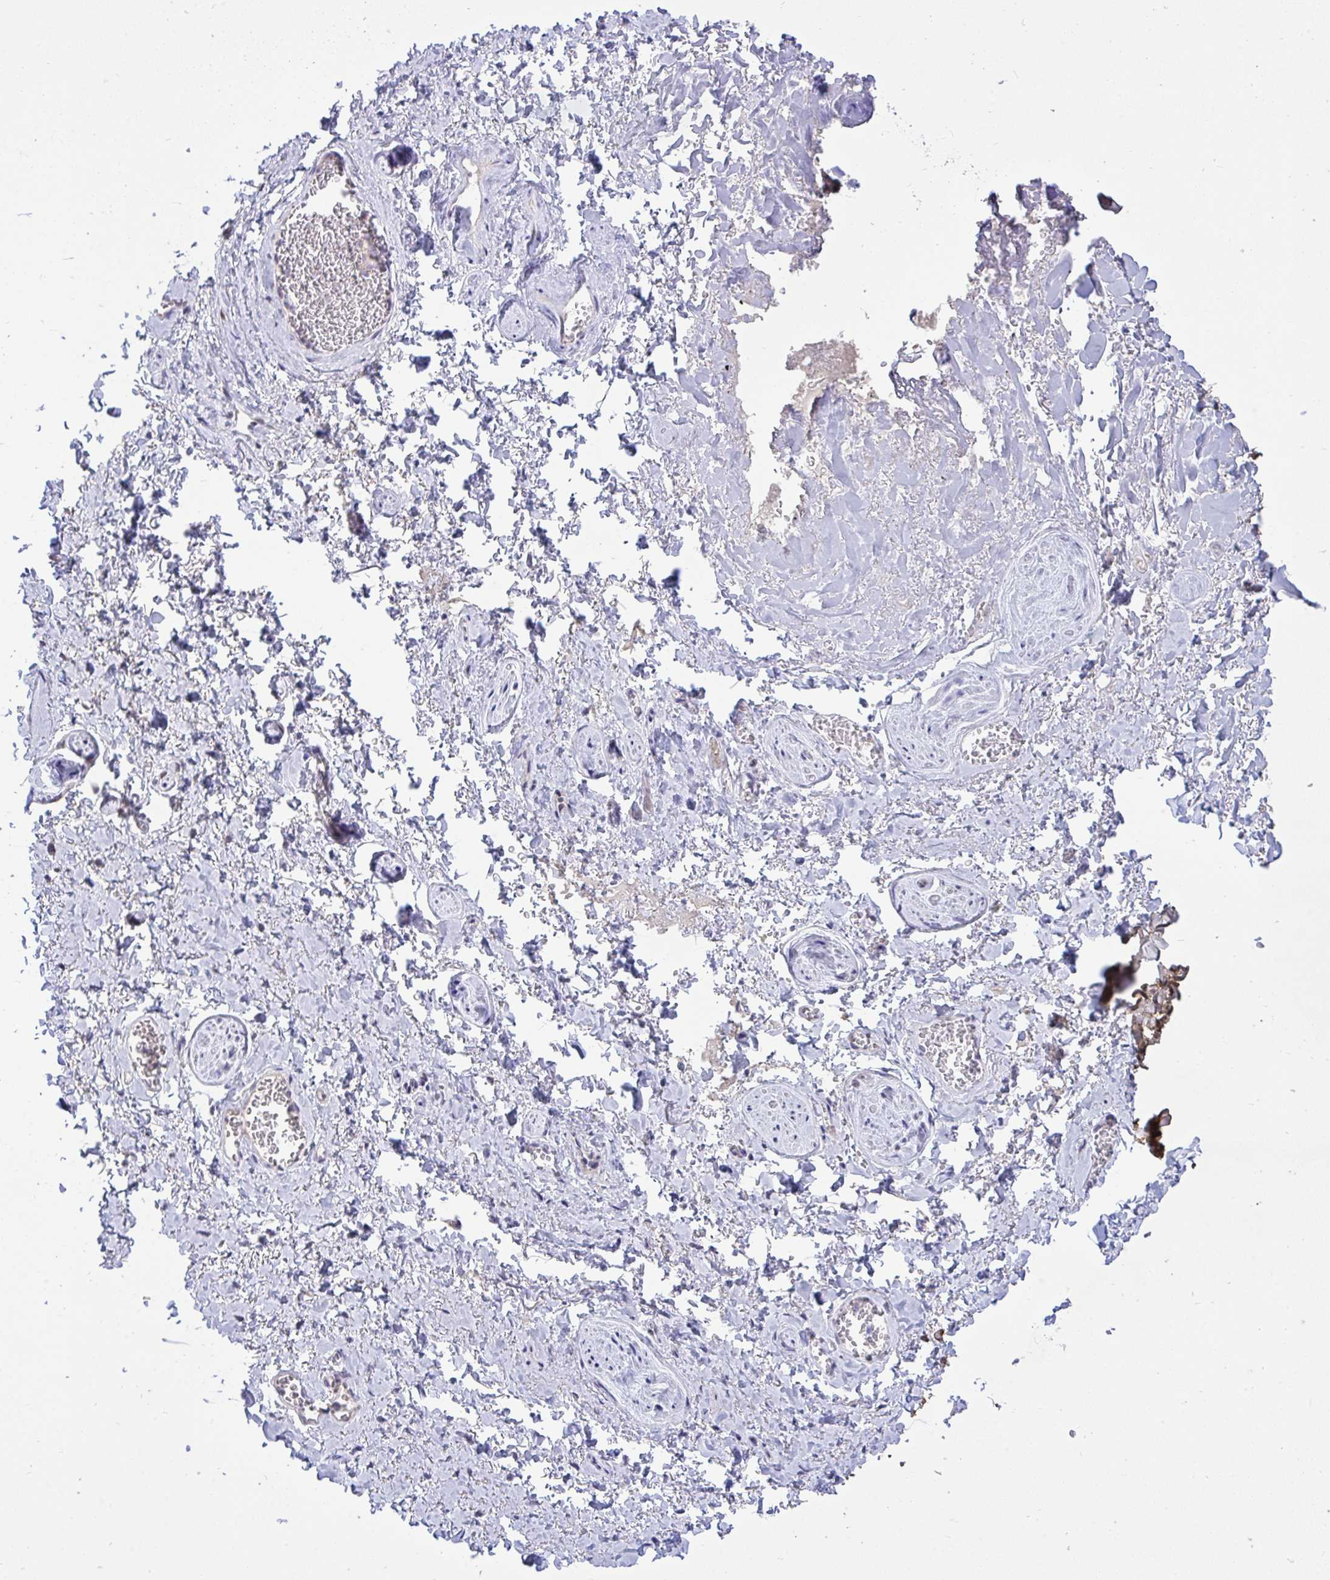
{"staining": {"intensity": "negative", "quantity": "none", "location": "none"}, "tissue": "adipose tissue", "cell_type": "Adipocytes", "image_type": "normal", "snomed": [{"axis": "morphology", "description": "Normal tissue, NOS"}, {"axis": "topography", "description": "Vulva"}, {"axis": "topography", "description": "Peripheral nerve tissue"}], "caption": "Adipocytes are negative for protein expression in unremarkable human adipose tissue. (DAB IHC with hematoxylin counter stain).", "gene": "HMBOX1", "patient": {"sex": "female", "age": 66}}